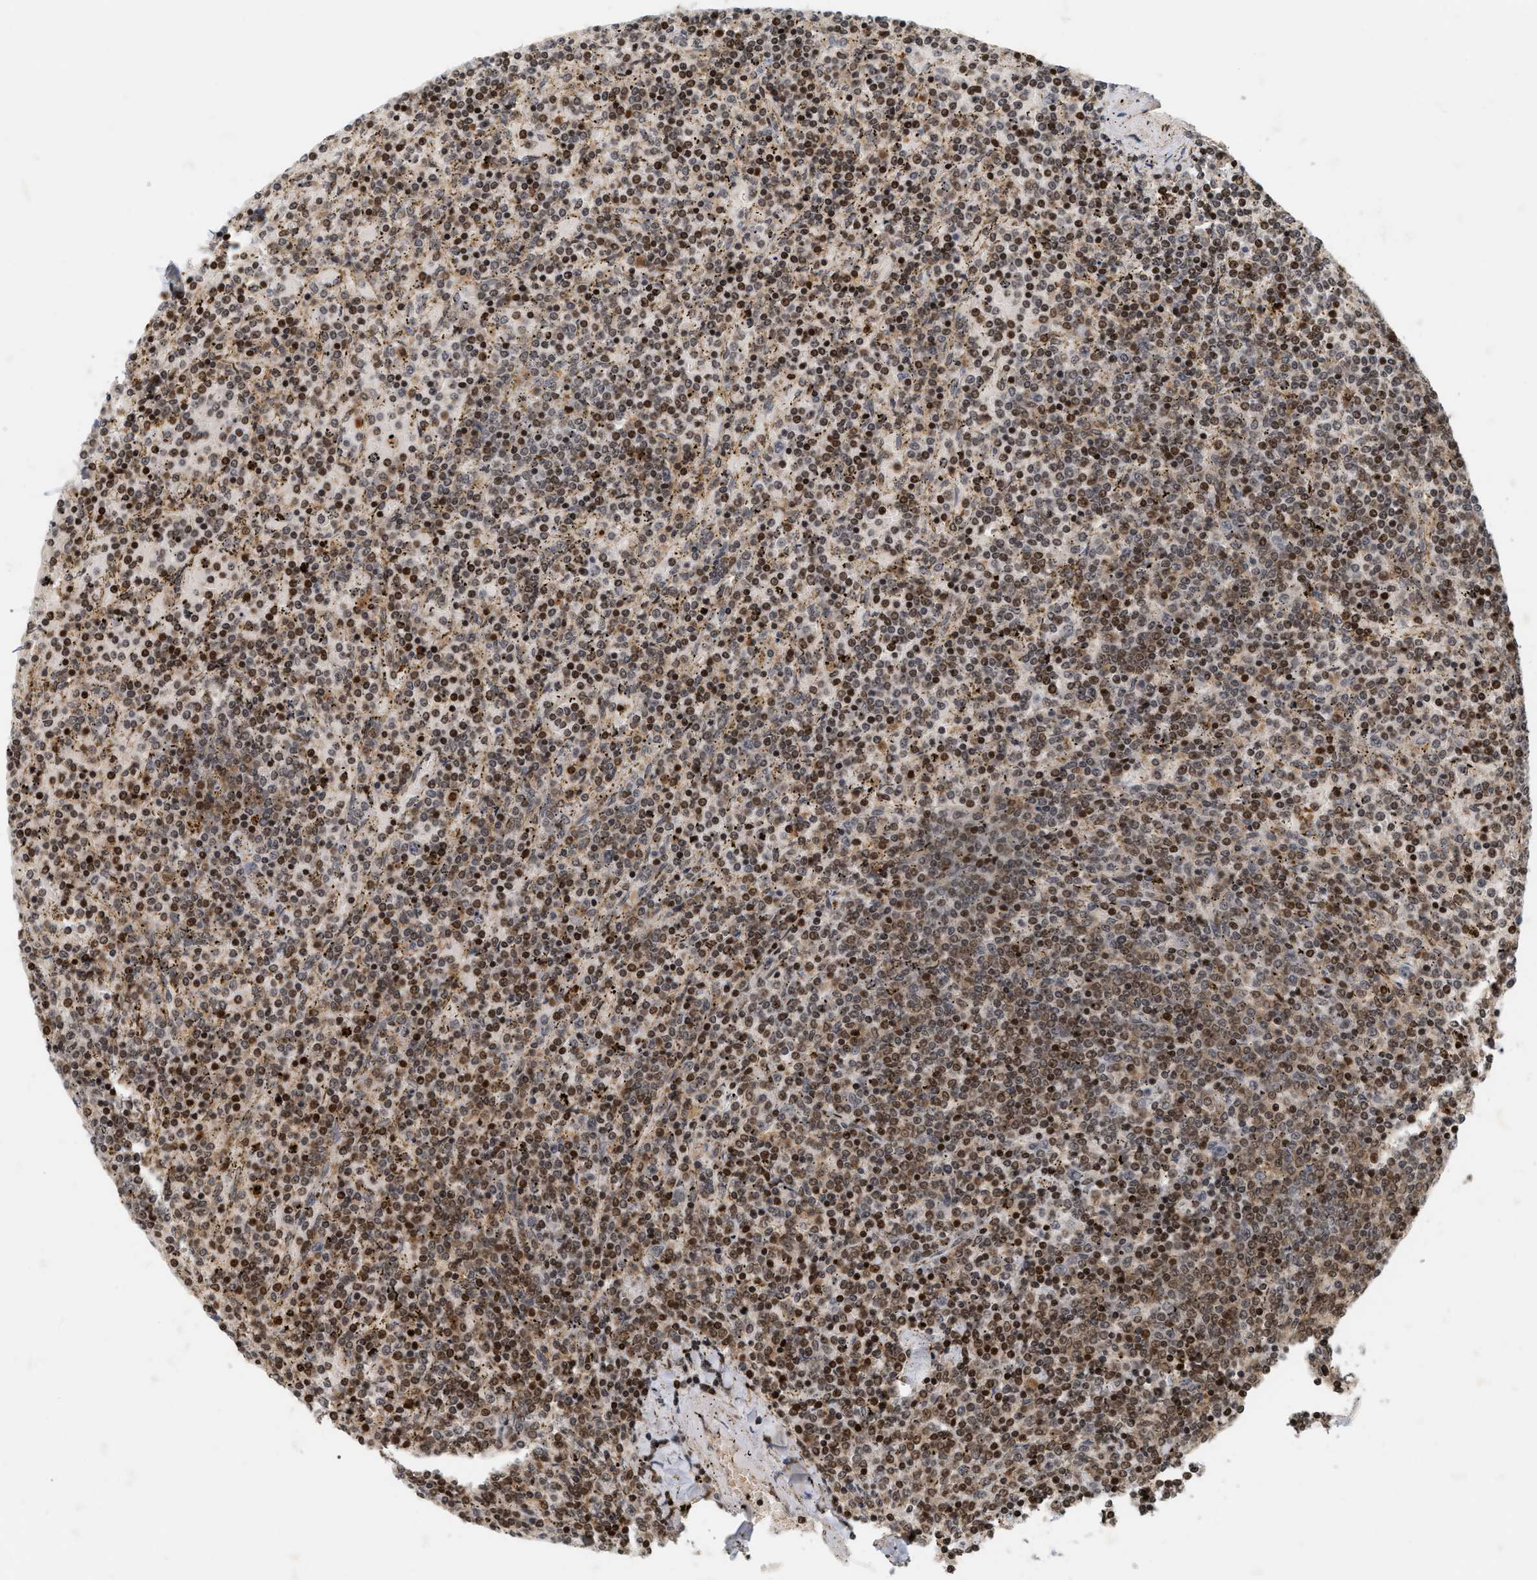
{"staining": {"intensity": "moderate", "quantity": ">75%", "location": "nuclear"}, "tissue": "lymphoma", "cell_type": "Tumor cells", "image_type": "cancer", "snomed": [{"axis": "morphology", "description": "Malignant lymphoma, non-Hodgkin's type, Low grade"}, {"axis": "topography", "description": "Spleen"}], "caption": "Lymphoma was stained to show a protein in brown. There is medium levels of moderate nuclear staining in approximately >75% of tumor cells.", "gene": "NFE2L2", "patient": {"sex": "female", "age": 77}}